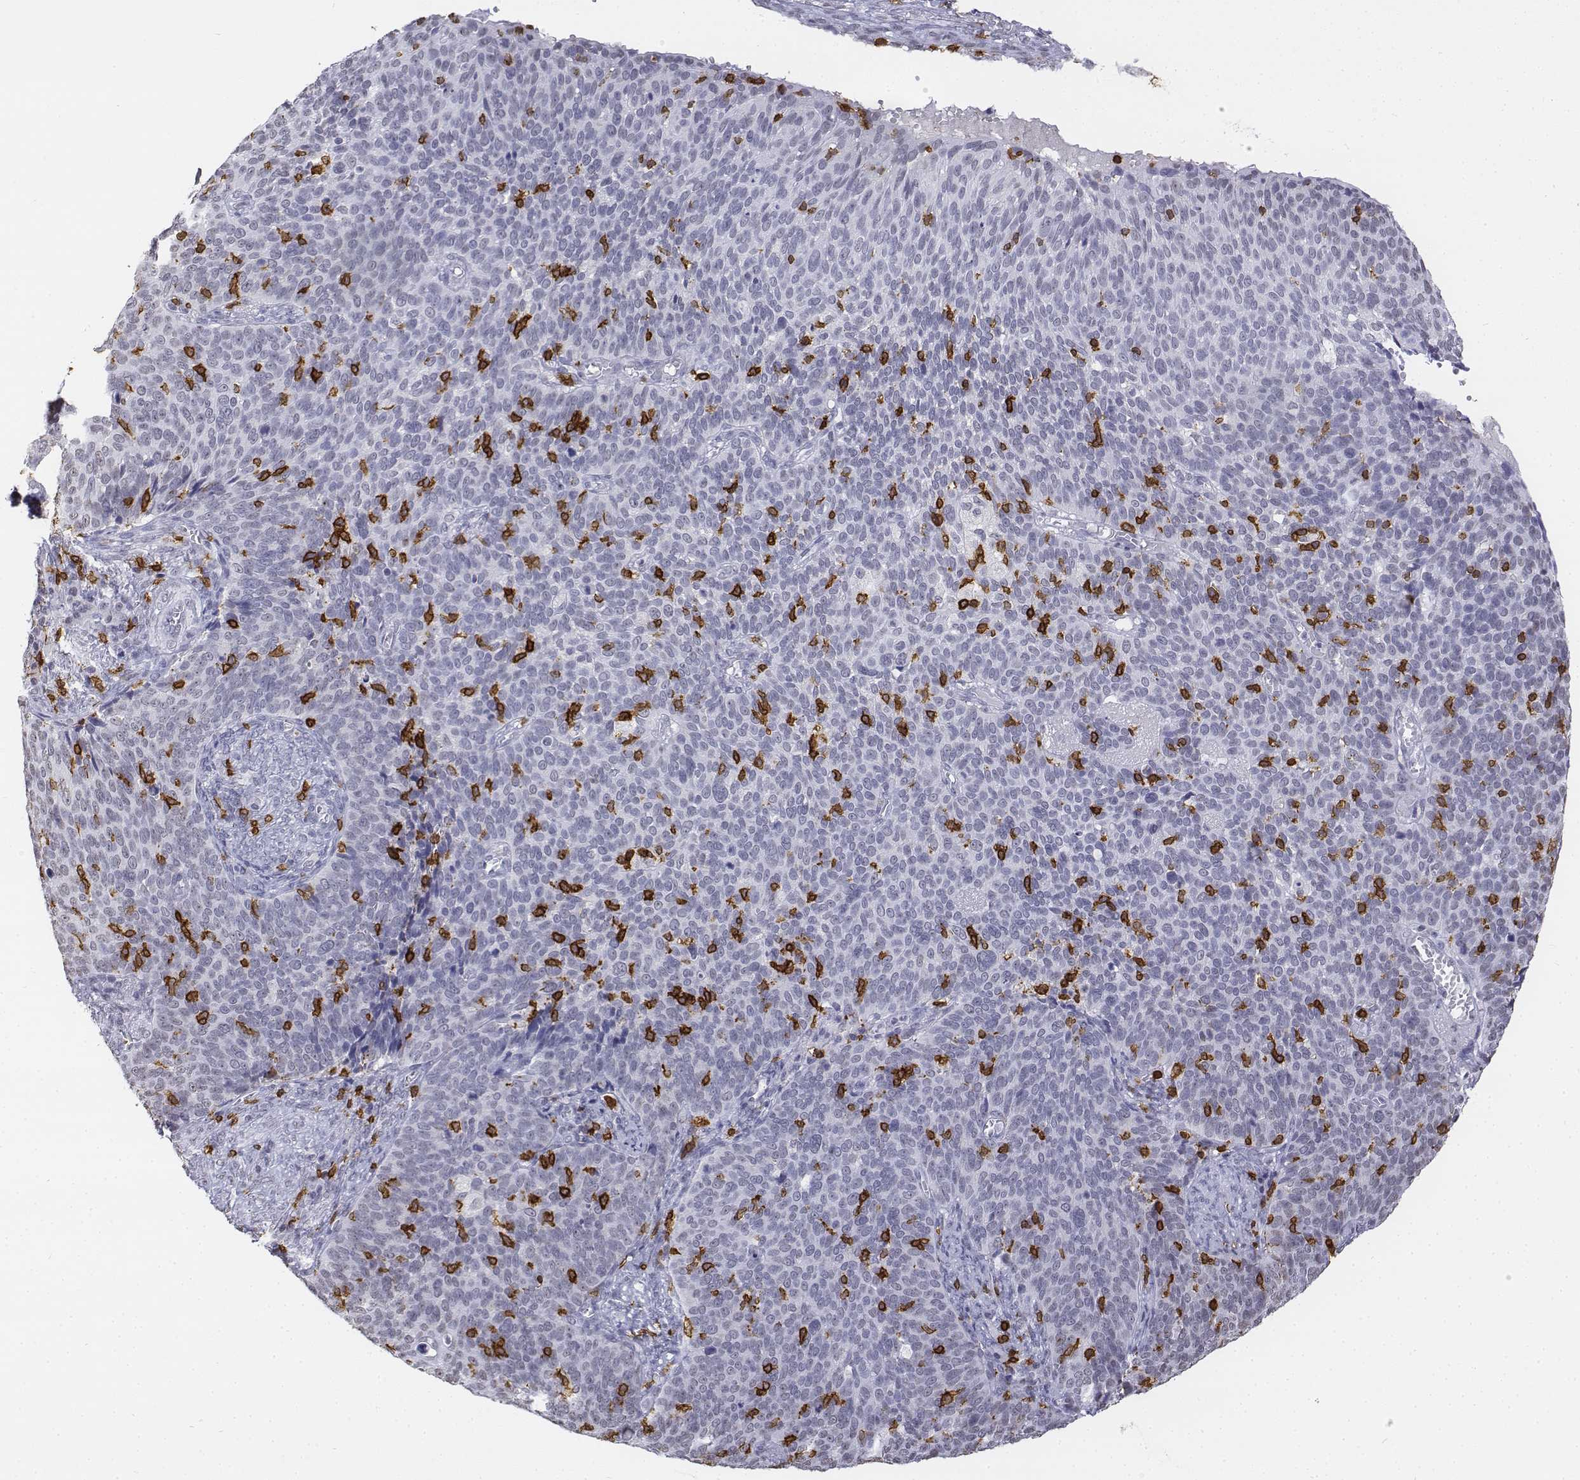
{"staining": {"intensity": "negative", "quantity": "none", "location": "none"}, "tissue": "cervical cancer", "cell_type": "Tumor cells", "image_type": "cancer", "snomed": [{"axis": "morphology", "description": "Normal tissue, NOS"}, {"axis": "morphology", "description": "Squamous cell carcinoma, NOS"}, {"axis": "topography", "description": "Cervix"}], "caption": "An immunohistochemistry (IHC) image of cervical cancer (squamous cell carcinoma) is shown. There is no staining in tumor cells of cervical cancer (squamous cell carcinoma).", "gene": "CD3E", "patient": {"sex": "female", "age": 39}}